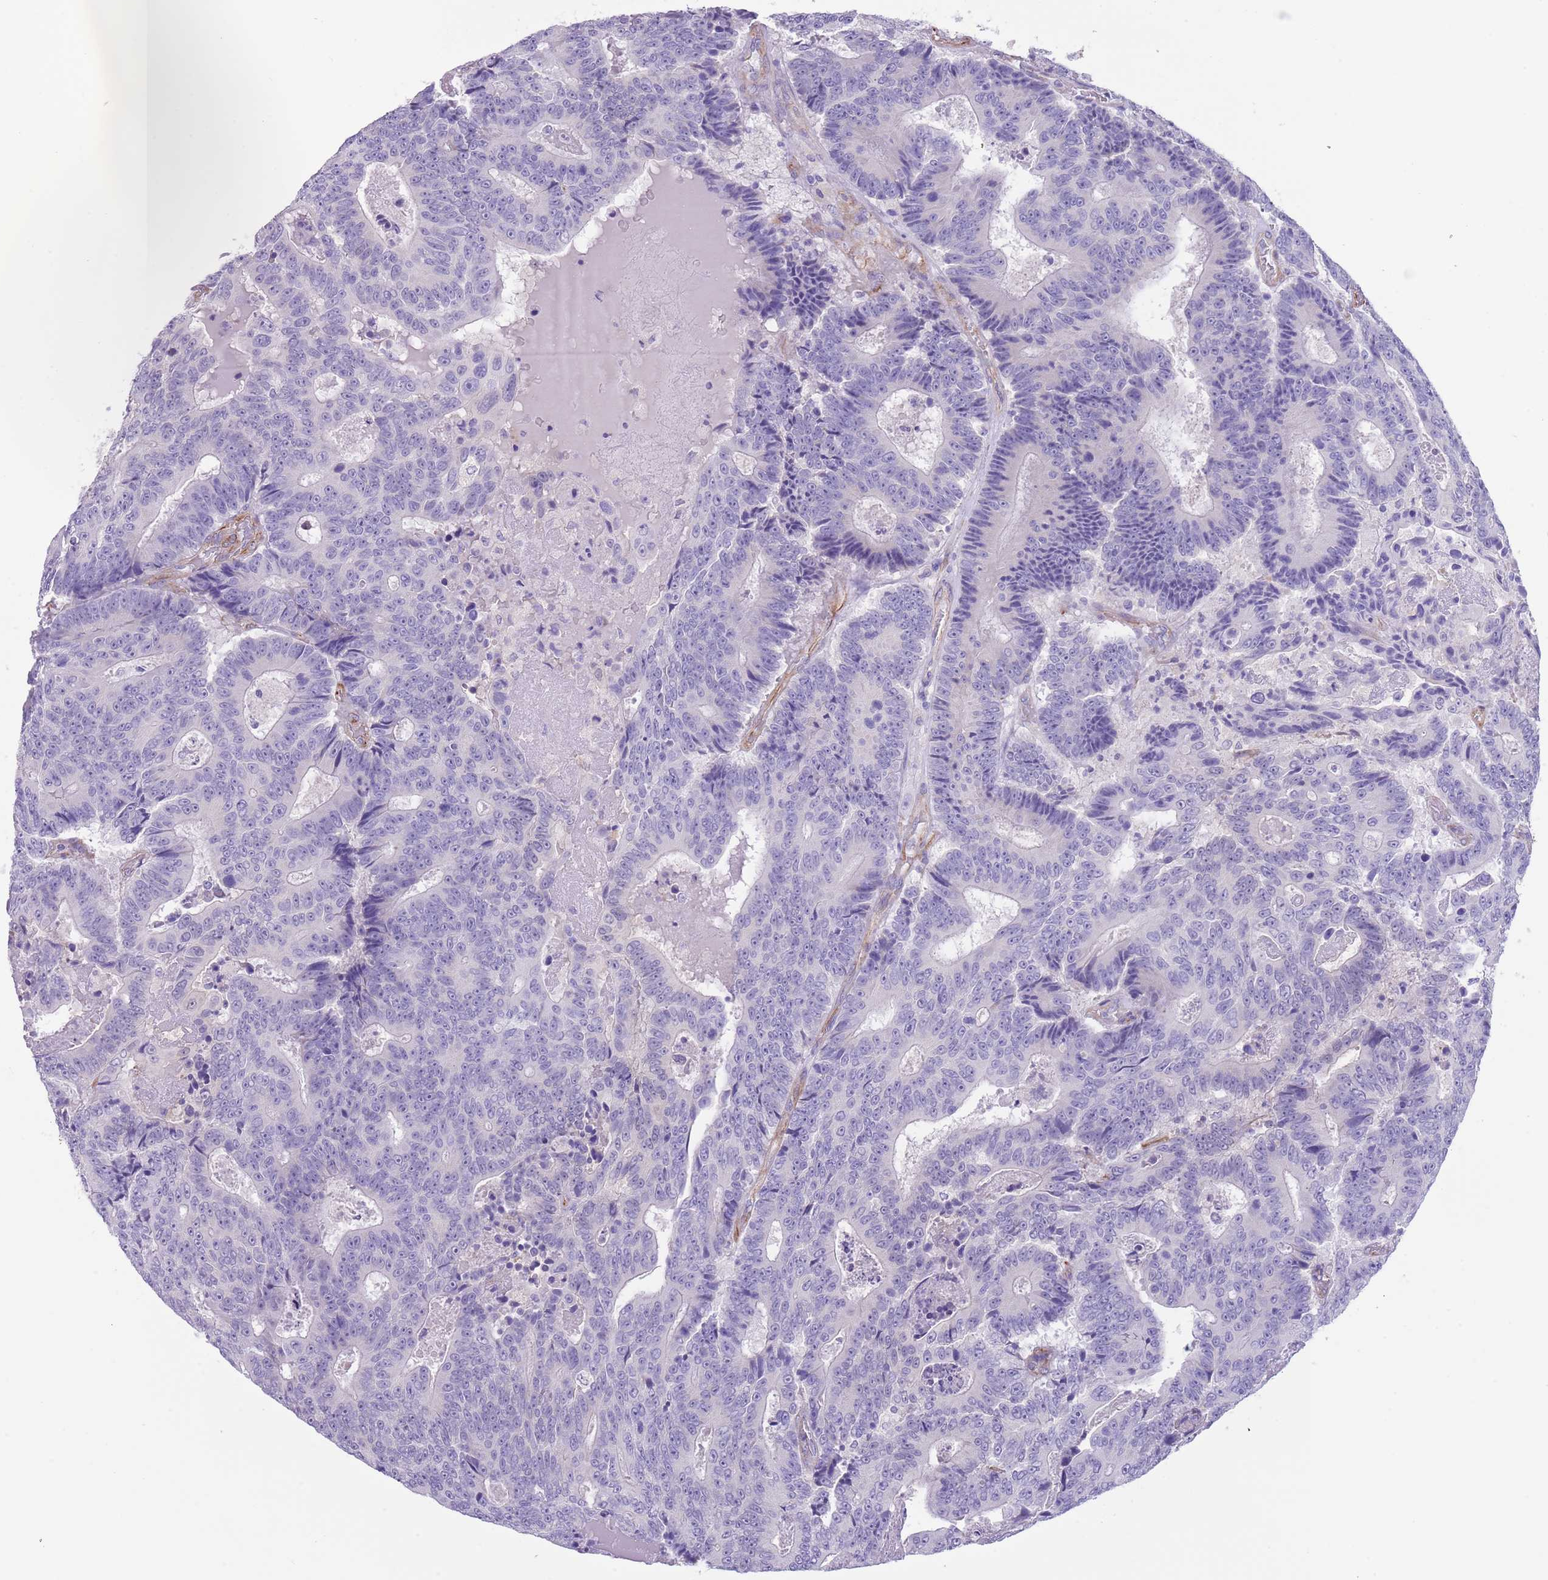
{"staining": {"intensity": "negative", "quantity": "none", "location": "none"}, "tissue": "colorectal cancer", "cell_type": "Tumor cells", "image_type": "cancer", "snomed": [{"axis": "morphology", "description": "Adenocarcinoma, NOS"}, {"axis": "topography", "description": "Colon"}], "caption": "This is an IHC image of colorectal cancer (adenocarcinoma). There is no expression in tumor cells.", "gene": "TSGA13", "patient": {"sex": "male", "age": 83}}